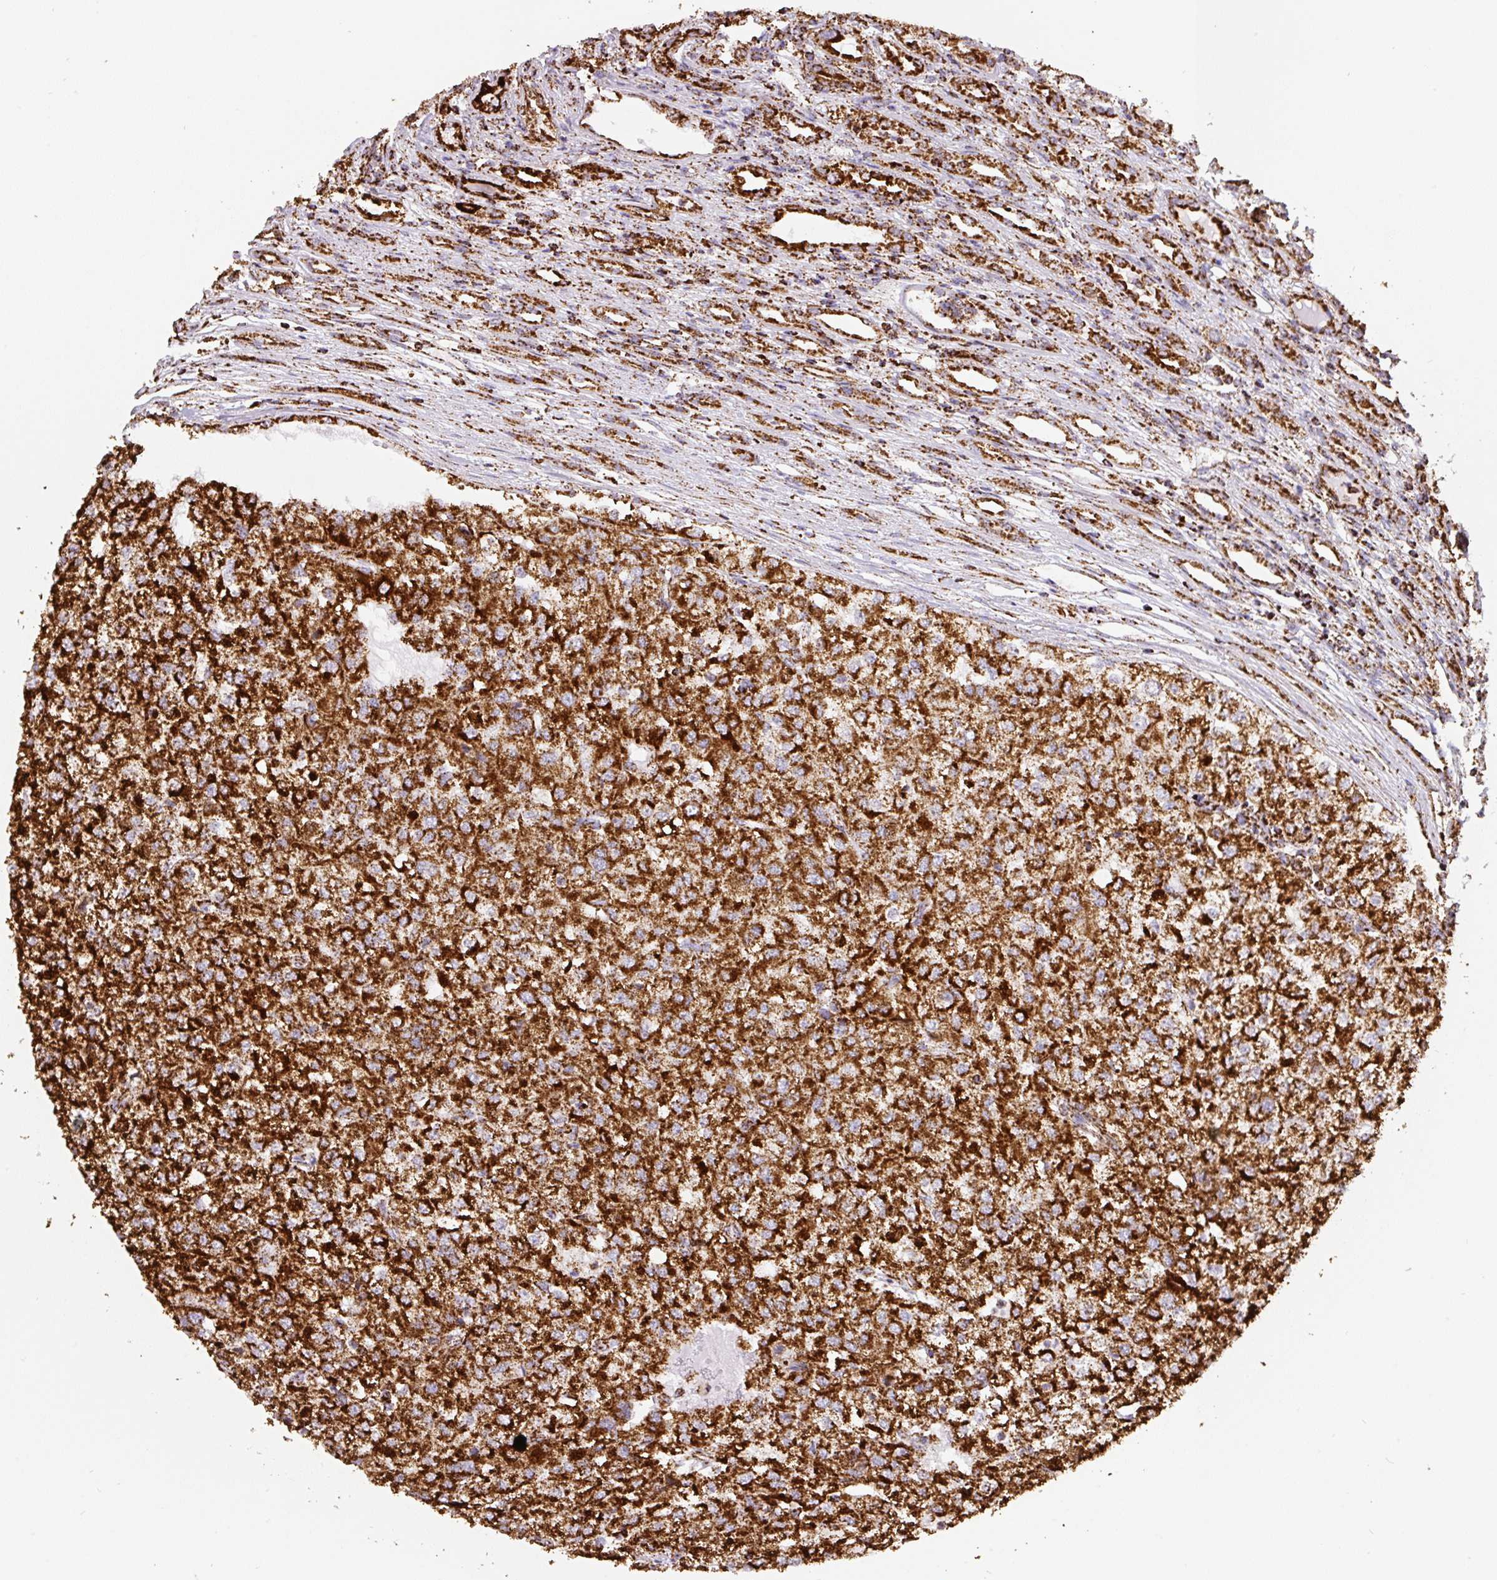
{"staining": {"intensity": "strong", "quantity": ">75%", "location": "cytoplasmic/membranous"}, "tissue": "renal cancer", "cell_type": "Tumor cells", "image_type": "cancer", "snomed": [{"axis": "morphology", "description": "Adenocarcinoma, NOS"}, {"axis": "topography", "description": "Kidney"}], "caption": "Strong cytoplasmic/membranous positivity is seen in approximately >75% of tumor cells in renal cancer (adenocarcinoma).", "gene": "ATP5F1A", "patient": {"sex": "female", "age": 54}}